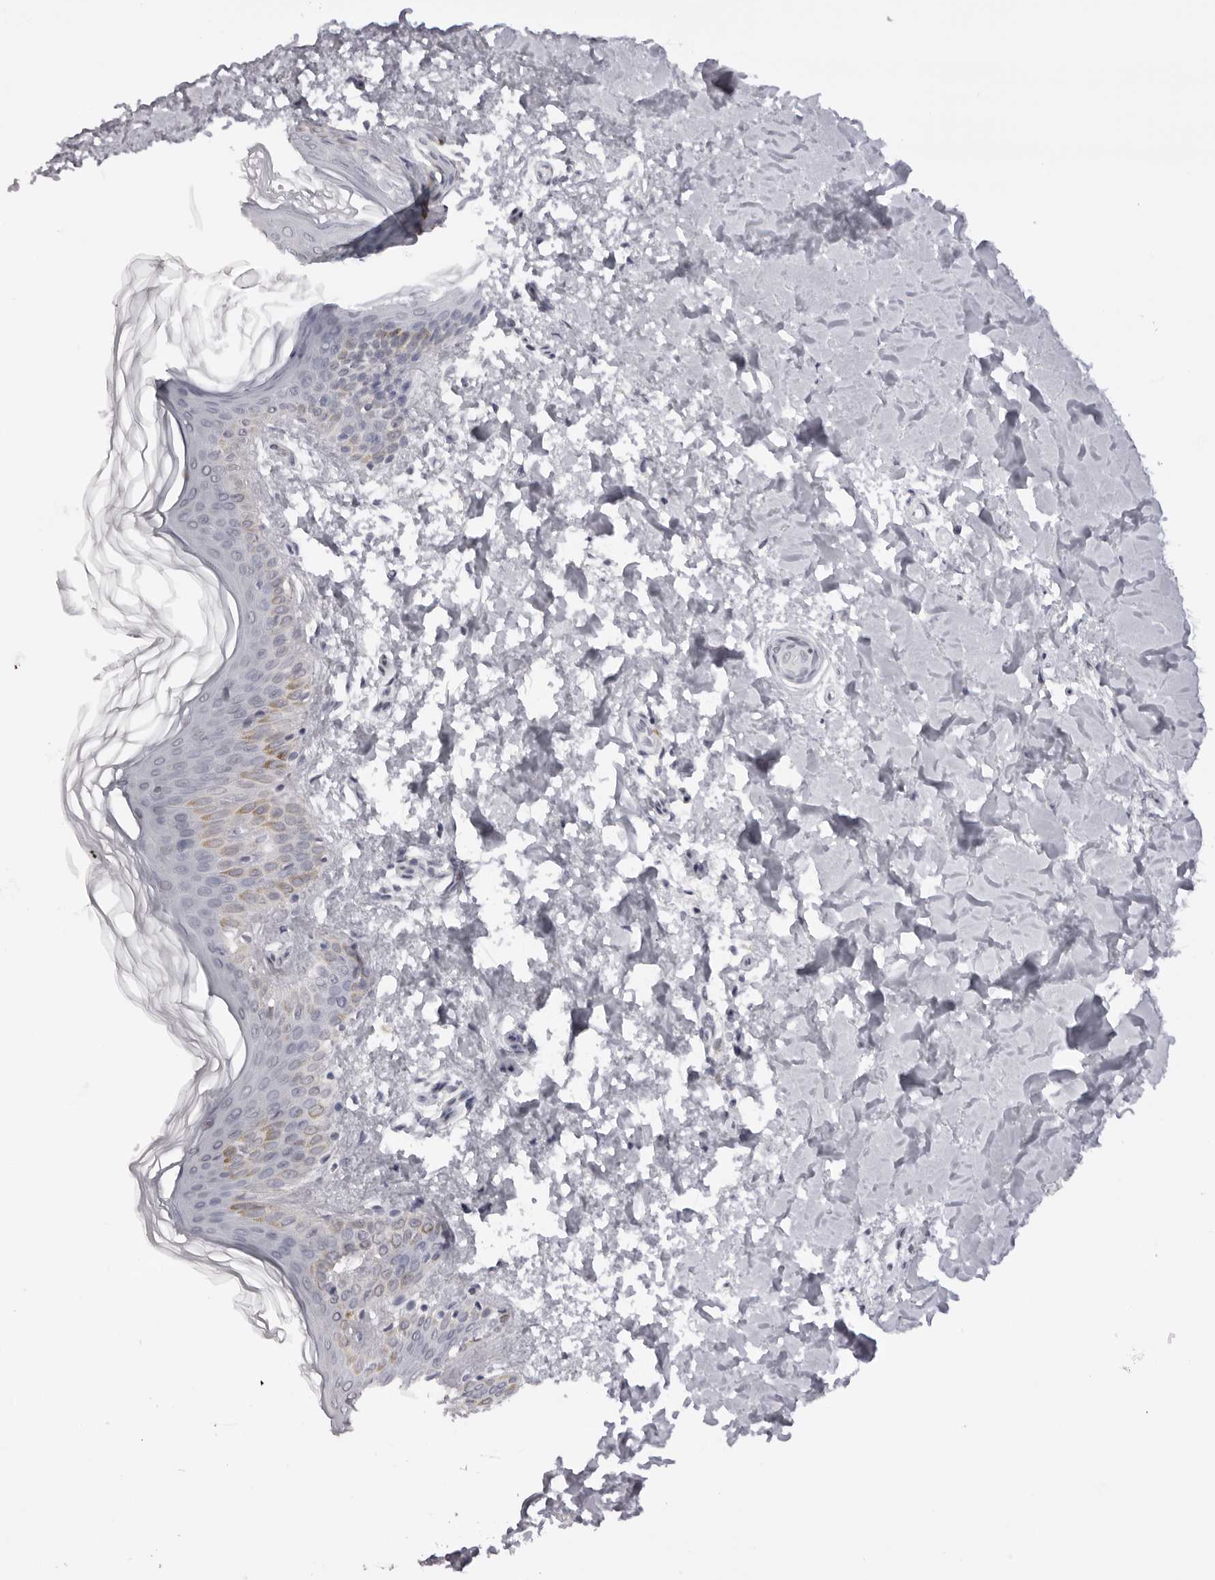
{"staining": {"intensity": "negative", "quantity": "none", "location": "none"}, "tissue": "skin", "cell_type": "Fibroblasts", "image_type": "normal", "snomed": [{"axis": "morphology", "description": "Normal tissue, NOS"}, {"axis": "morphology", "description": "Neoplasm, benign, NOS"}, {"axis": "topography", "description": "Skin"}, {"axis": "topography", "description": "Soft tissue"}], "caption": "This image is of unremarkable skin stained with IHC to label a protein in brown with the nuclei are counter-stained blue. There is no positivity in fibroblasts.", "gene": "MAFK", "patient": {"sex": "male", "age": 26}}